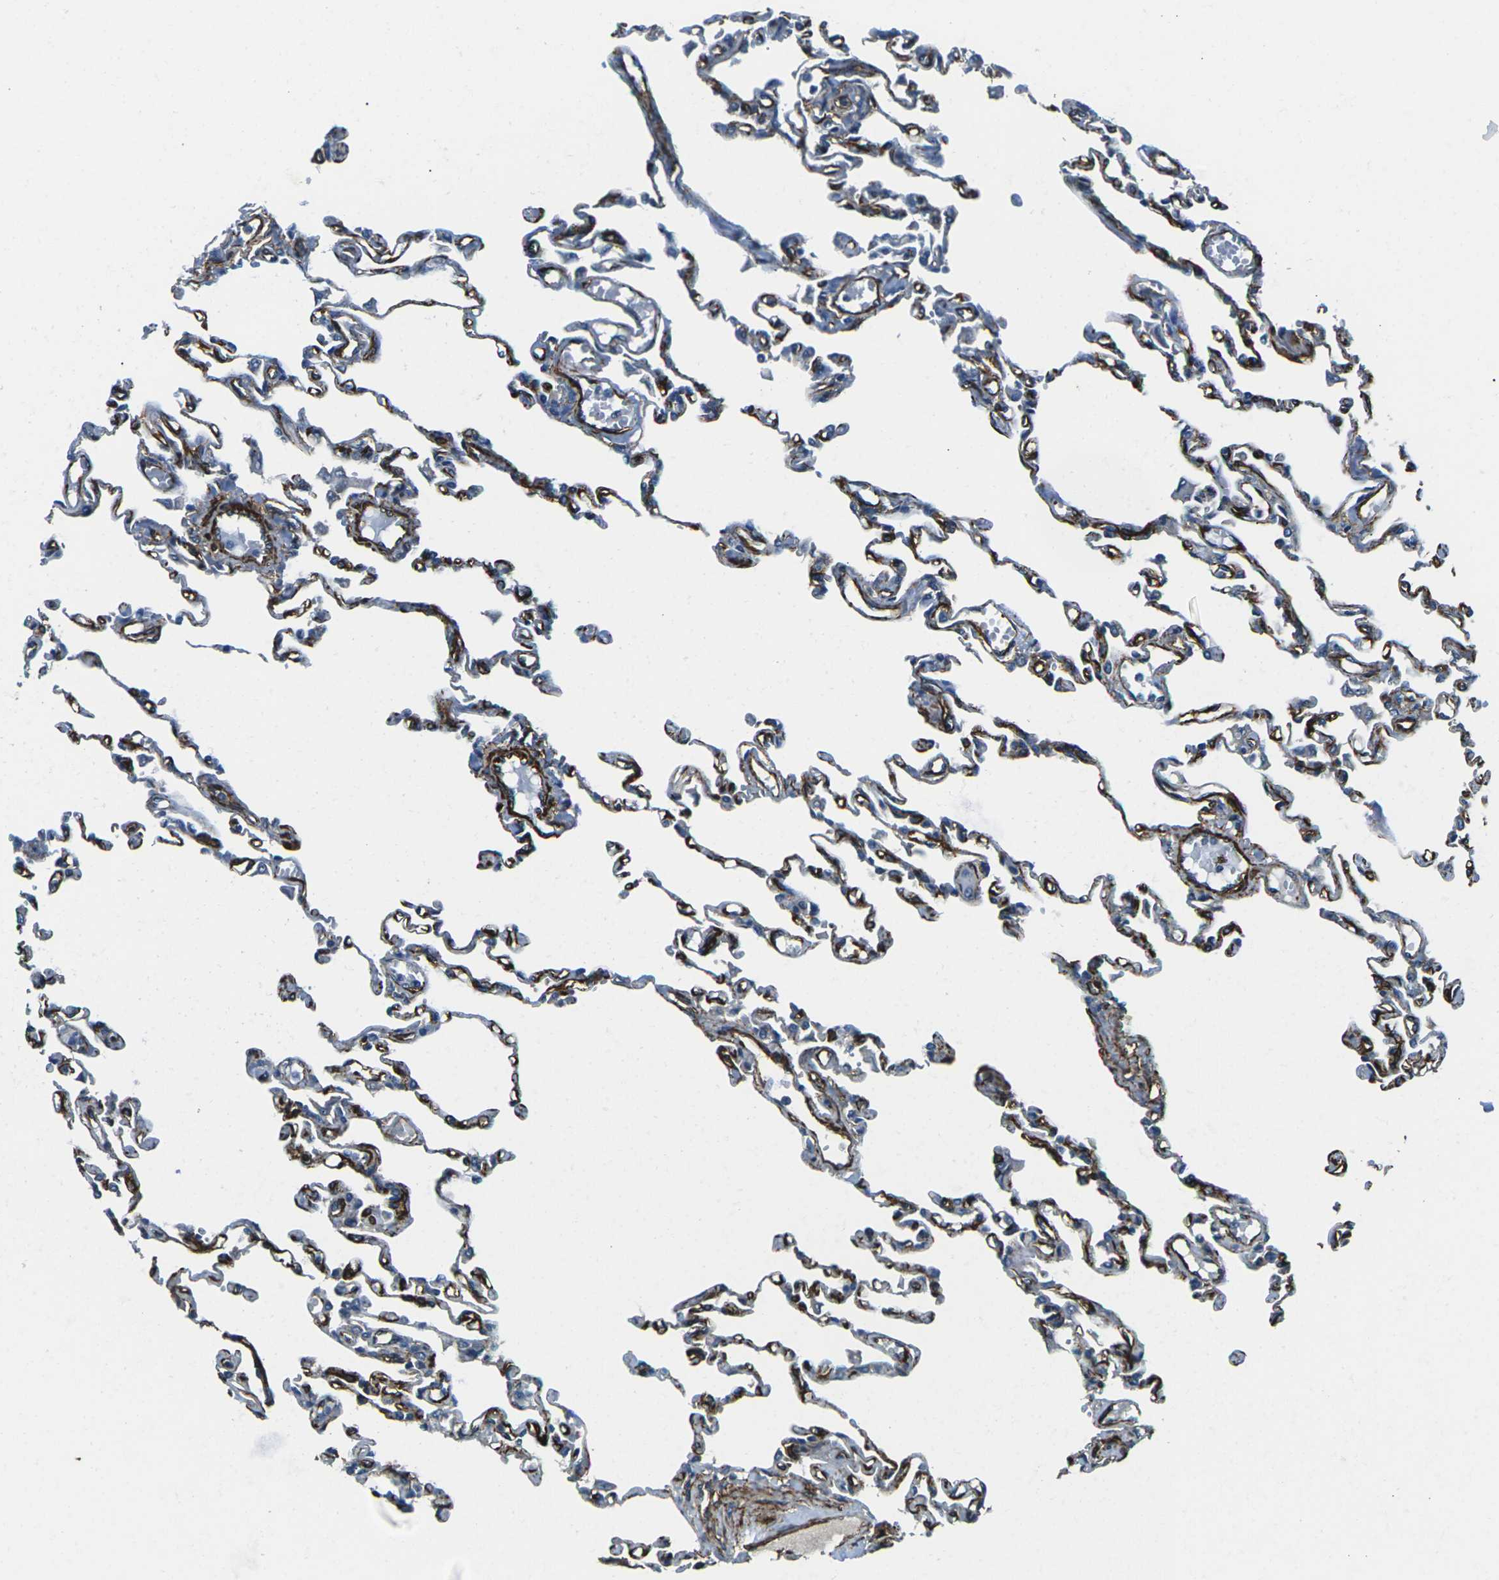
{"staining": {"intensity": "moderate", "quantity": "25%-75%", "location": "cytoplasmic/membranous"}, "tissue": "lung", "cell_type": "Alveolar cells", "image_type": "normal", "snomed": [{"axis": "morphology", "description": "Normal tissue, NOS"}, {"axis": "topography", "description": "Lung"}], "caption": "High-power microscopy captured an immunohistochemistry photomicrograph of benign lung, revealing moderate cytoplasmic/membranous expression in approximately 25%-75% of alveolar cells.", "gene": "GRAMD1C", "patient": {"sex": "male", "age": 21}}